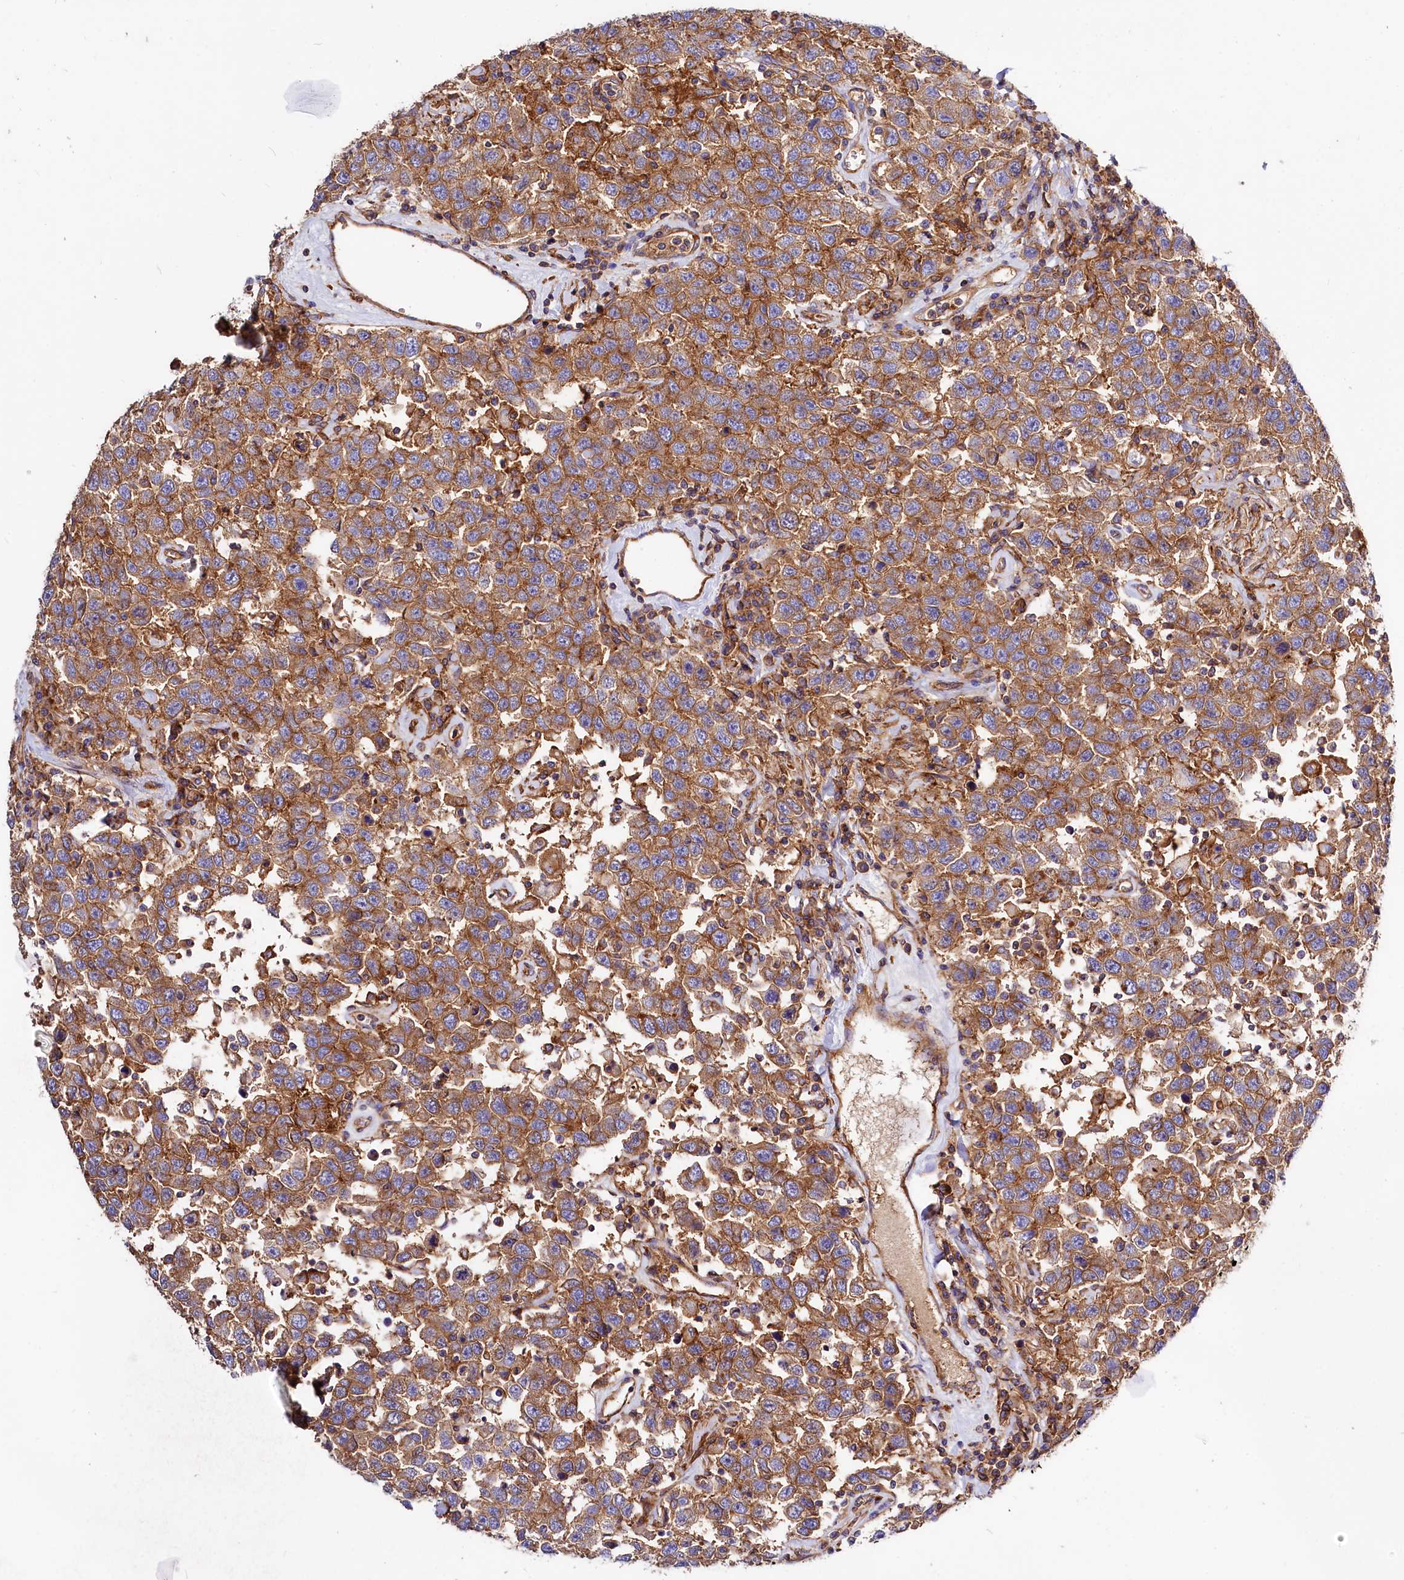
{"staining": {"intensity": "moderate", "quantity": ">75%", "location": "cytoplasmic/membranous"}, "tissue": "testis cancer", "cell_type": "Tumor cells", "image_type": "cancer", "snomed": [{"axis": "morphology", "description": "Seminoma, NOS"}, {"axis": "topography", "description": "Testis"}], "caption": "Immunohistochemistry (IHC) (DAB (3,3'-diaminobenzidine)) staining of seminoma (testis) demonstrates moderate cytoplasmic/membranous protein positivity in about >75% of tumor cells.", "gene": "ANO6", "patient": {"sex": "male", "age": 41}}